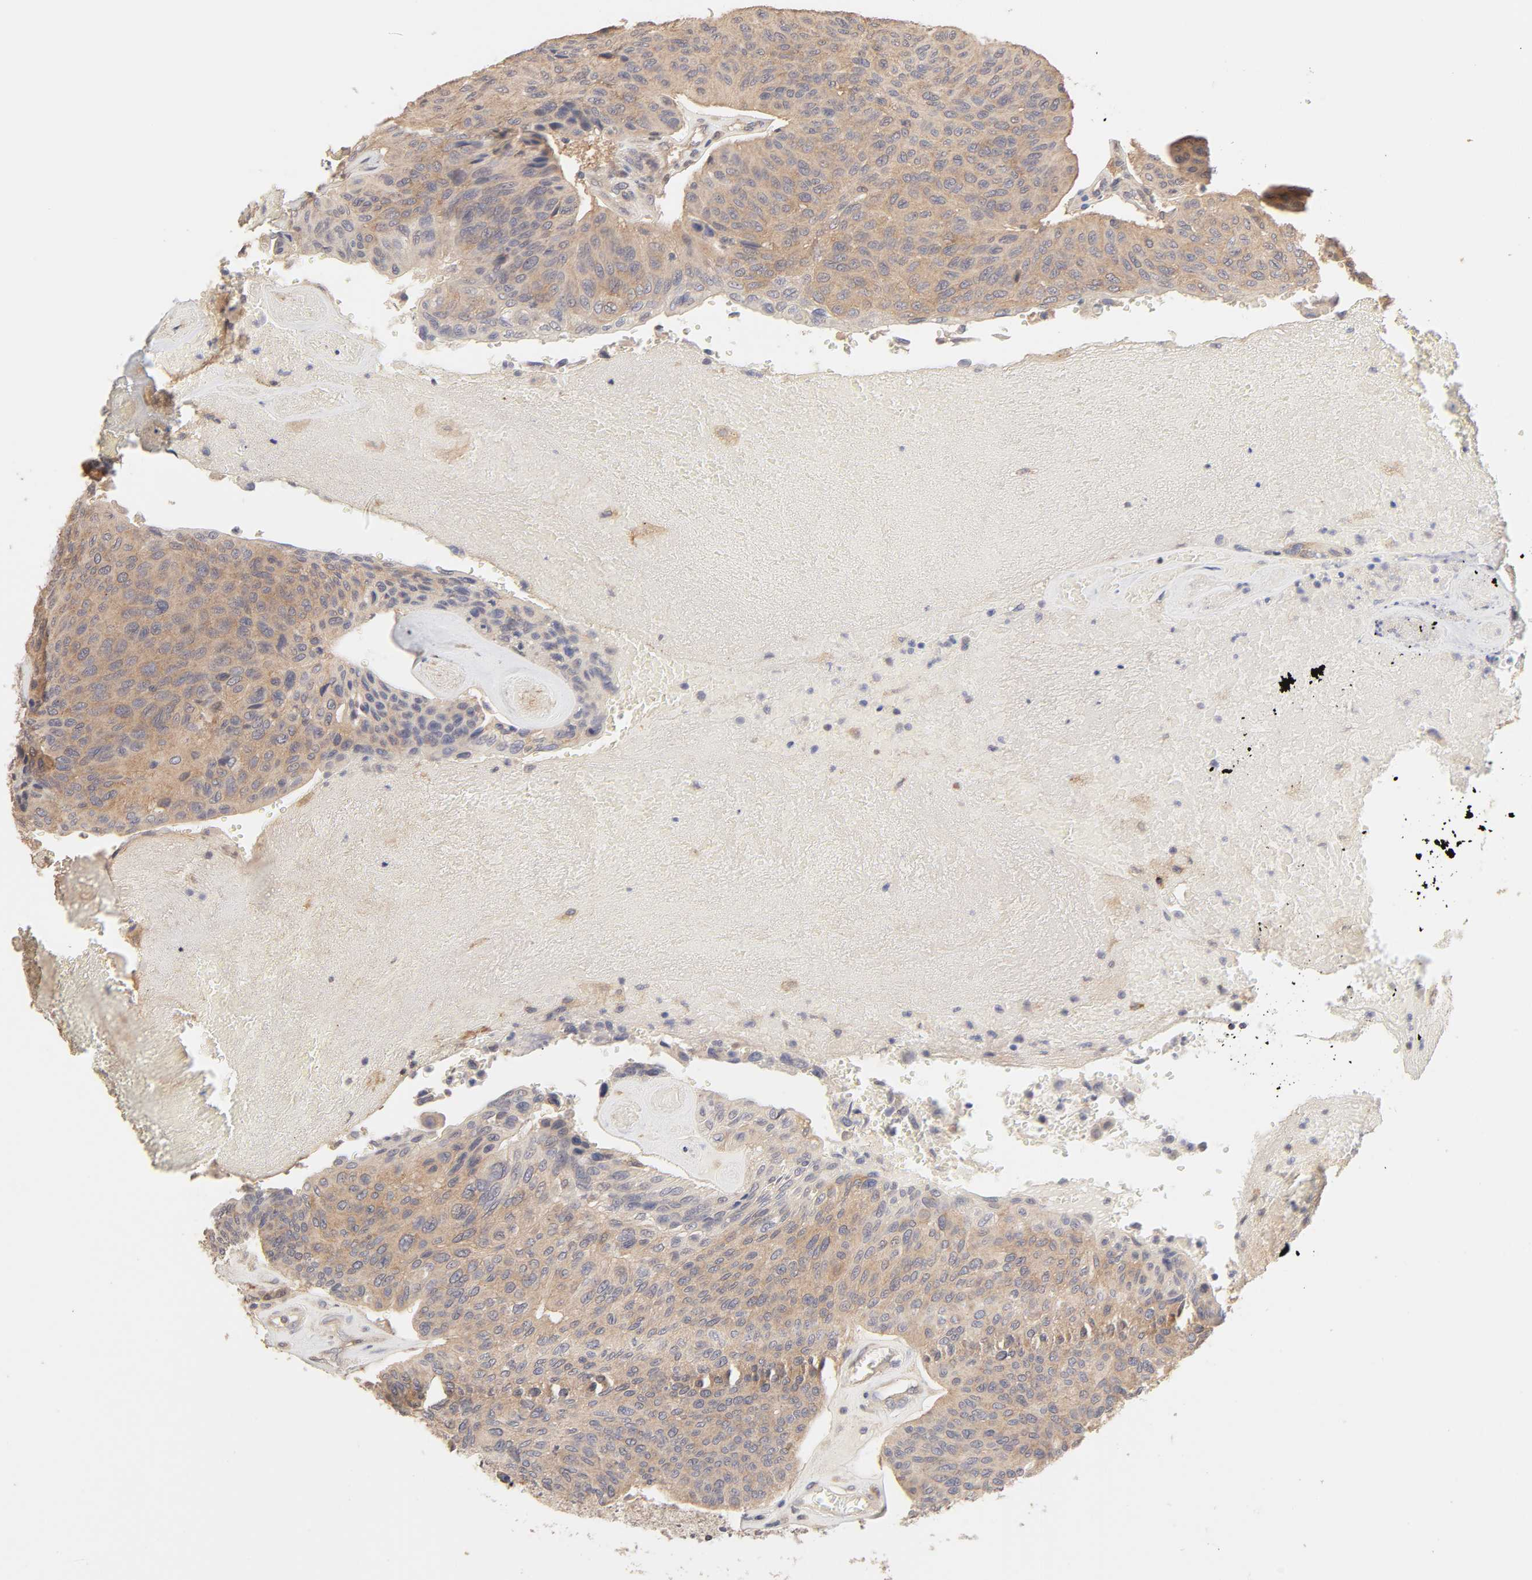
{"staining": {"intensity": "weak", "quantity": ">75%", "location": "cytoplasmic/membranous"}, "tissue": "urothelial cancer", "cell_type": "Tumor cells", "image_type": "cancer", "snomed": [{"axis": "morphology", "description": "Urothelial carcinoma, High grade"}, {"axis": "topography", "description": "Urinary bladder"}], "caption": "Brown immunohistochemical staining in urothelial cancer displays weak cytoplasmic/membranous expression in approximately >75% of tumor cells.", "gene": "AP1G2", "patient": {"sex": "male", "age": 66}}